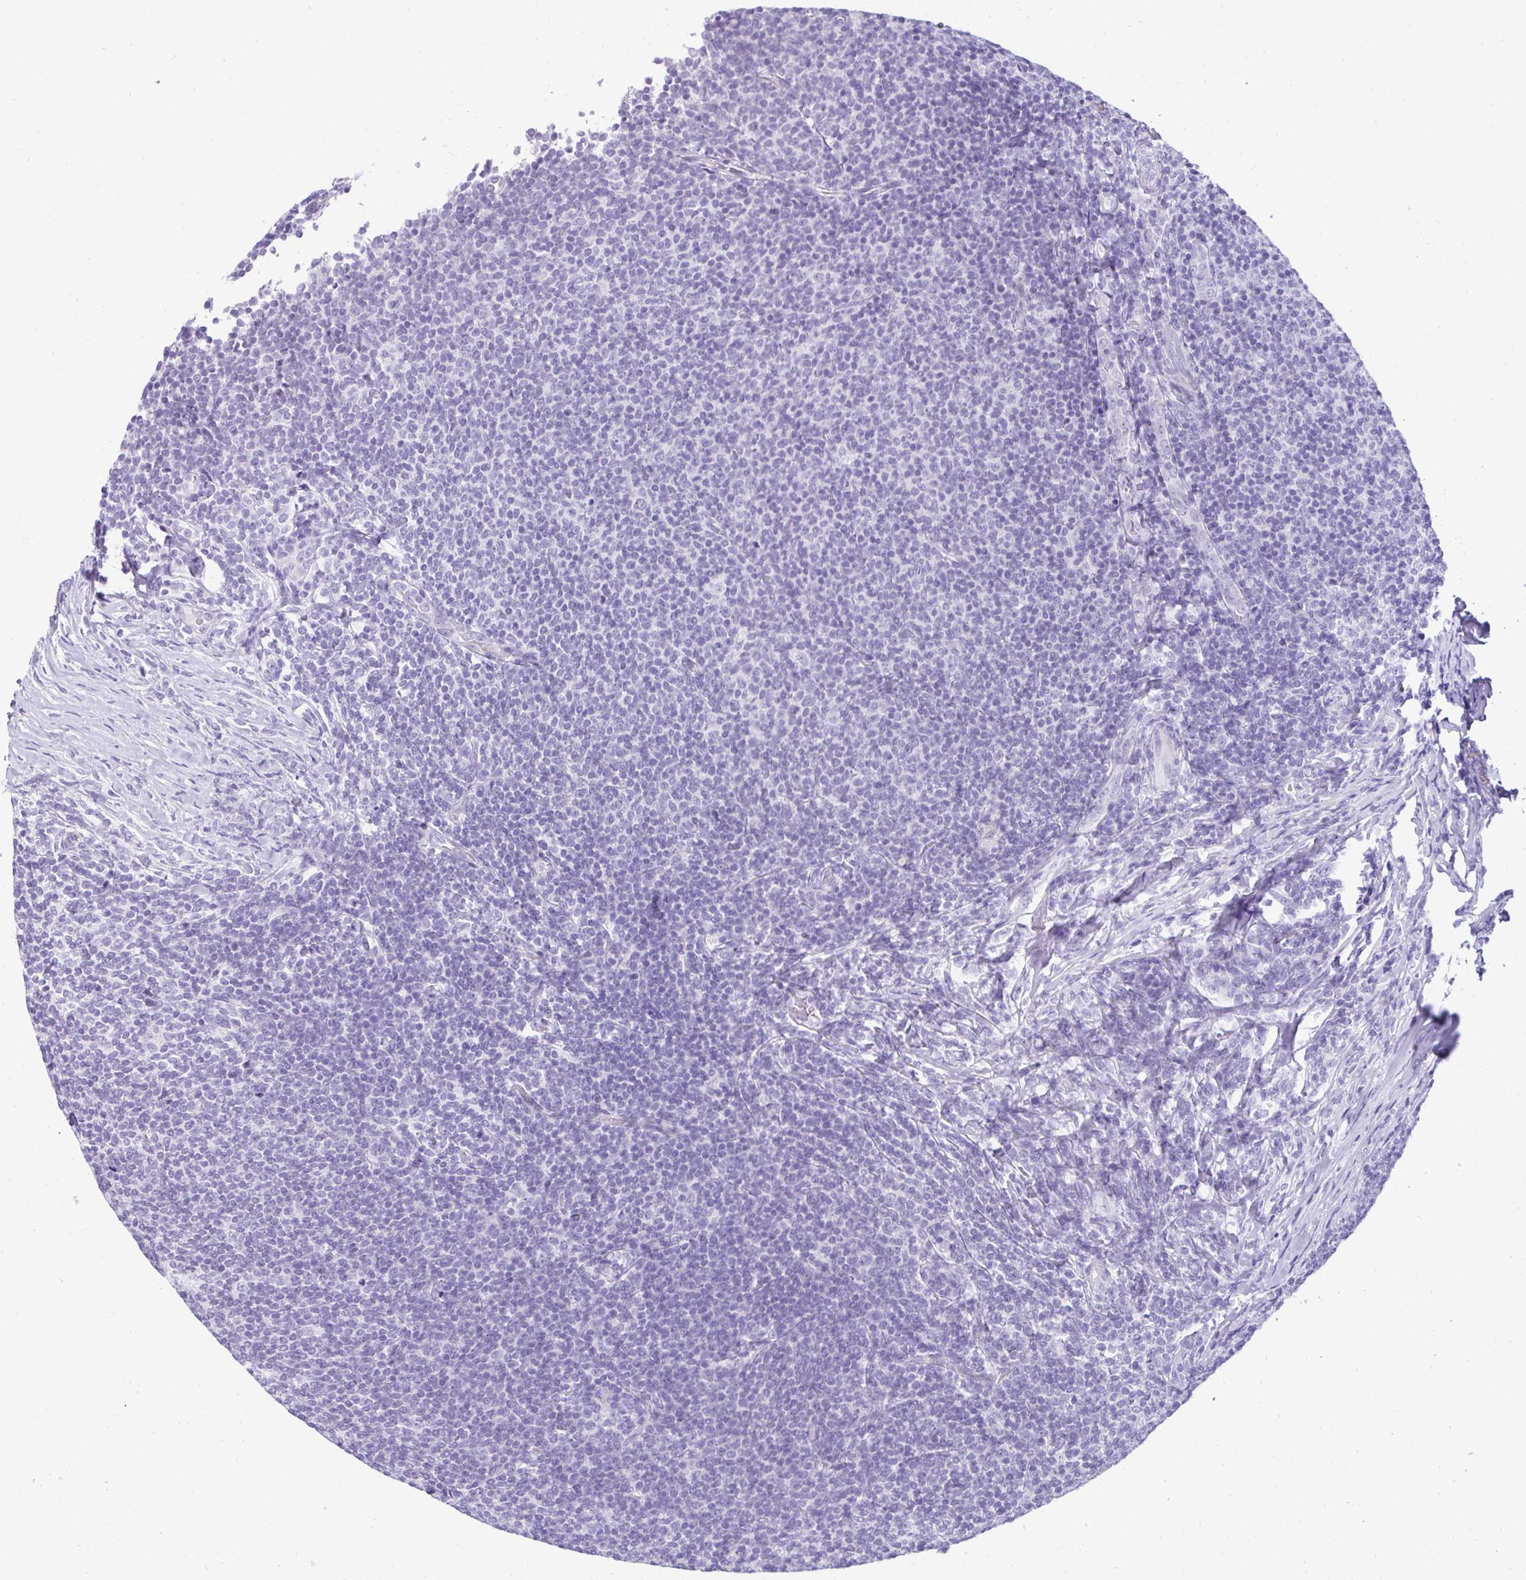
{"staining": {"intensity": "negative", "quantity": "none", "location": "none"}, "tissue": "lymphoma", "cell_type": "Tumor cells", "image_type": "cancer", "snomed": [{"axis": "morphology", "description": "Malignant lymphoma, non-Hodgkin's type, Low grade"}, {"axis": "topography", "description": "Lymph node"}], "caption": "A high-resolution image shows immunohistochemistry (IHC) staining of lymphoma, which demonstrates no significant positivity in tumor cells.", "gene": "RNF183", "patient": {"sex": "male", "age": 52}}